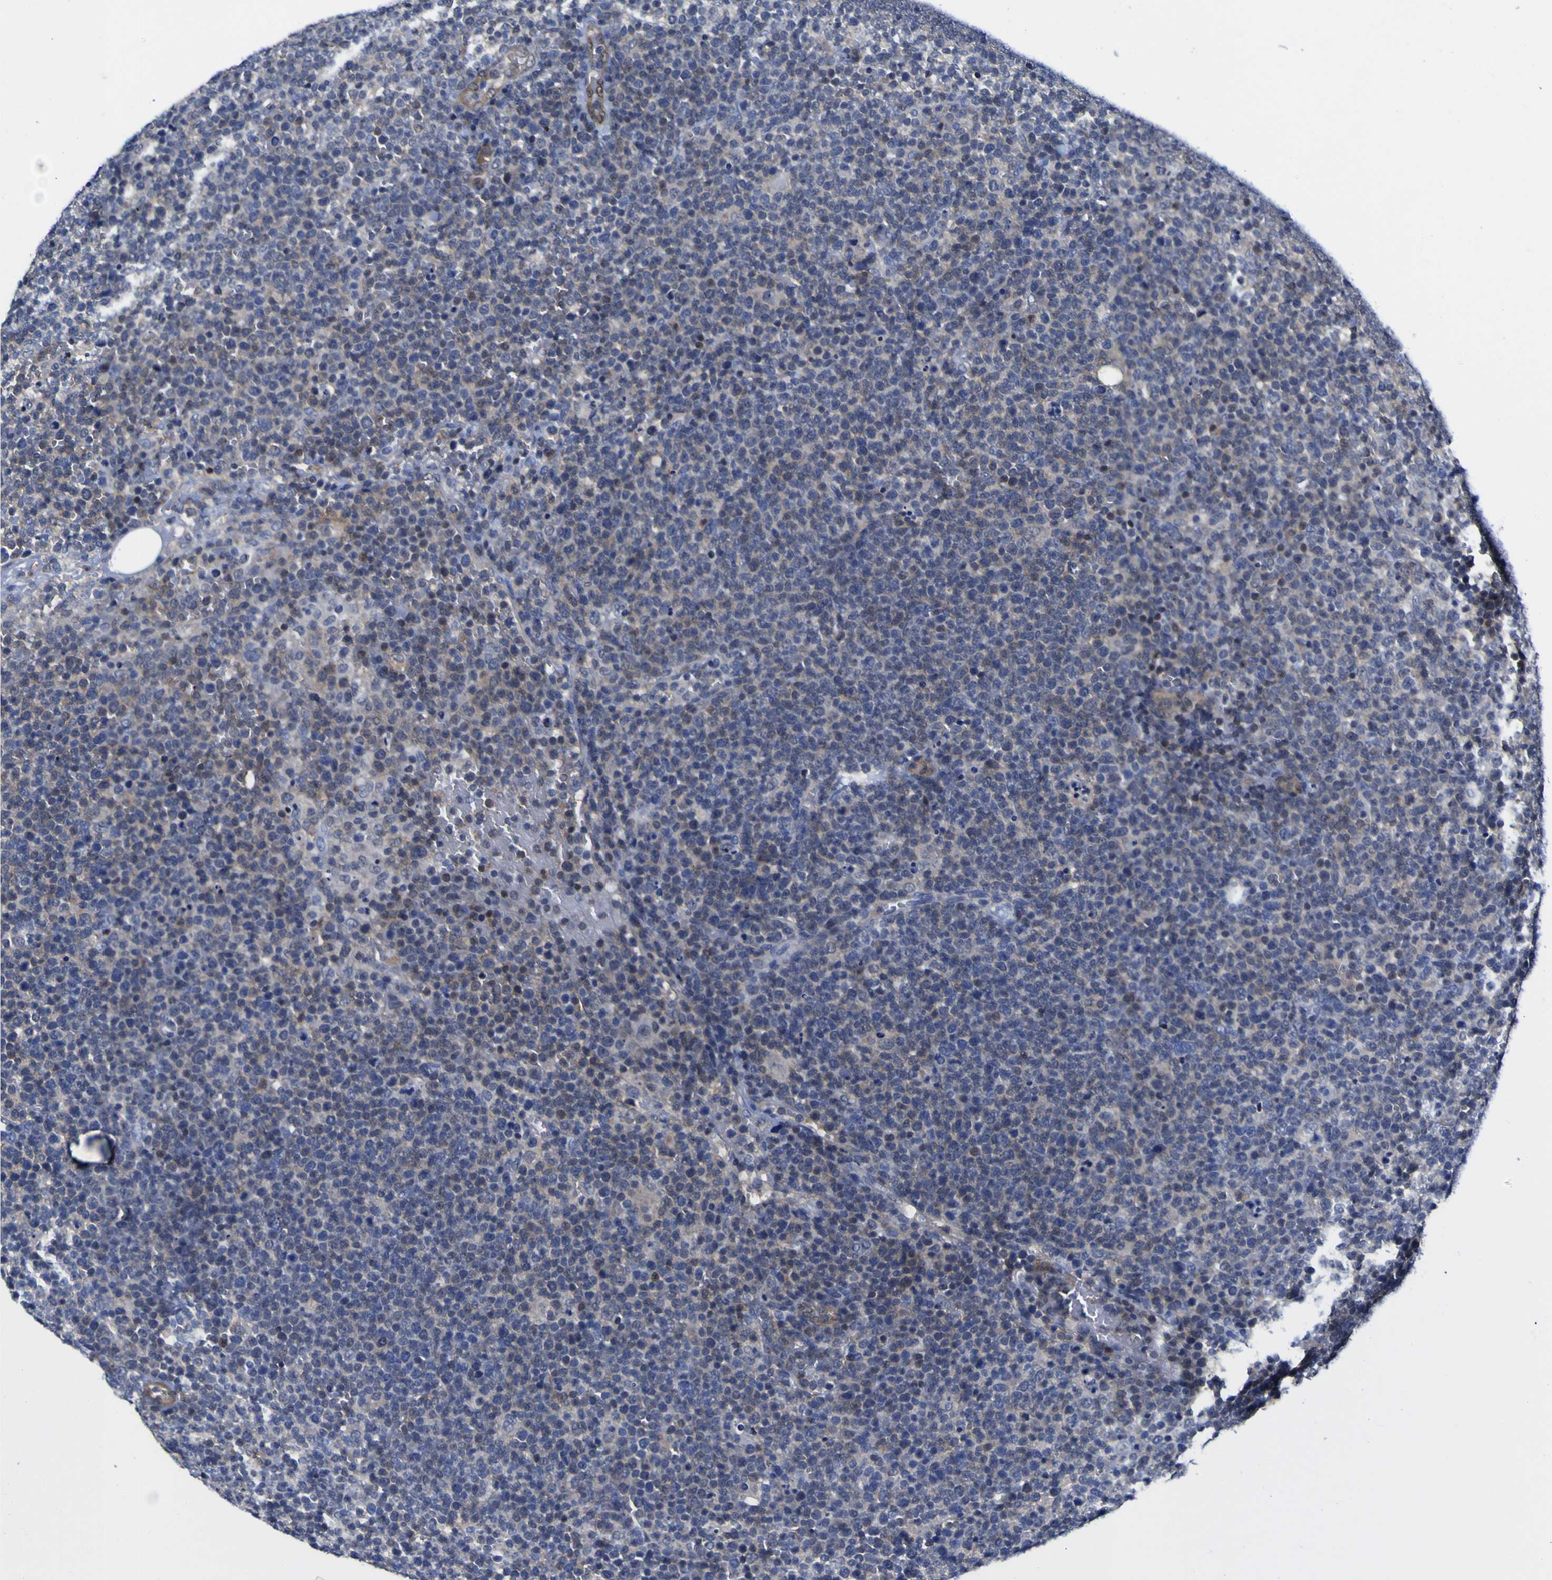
{"staining": {"intensity": "weak", "quantity": "<25%", "location": "cytoplasmic/membranous"}, "tissue": "lymphoma", "cell_type": "Tumor cells", "image_type": "cancer", "snomed": [{"axis": "morphology", "description": "Malignant lymphoma, non-Hodgkin's type, High grade"}, {"axis": "topography", "description": "Lymph node"}], "caption": "High magnification brightfield microscopy of lymphoma stained with DAB (brown) and counterstained with hematoxylin (blue): tumor cells show no significant positivity. (Stains: DAB (3,3'-diaminobenzidine) immunohistochemistry (IHC) with hematoxylin counter stain, Microscopy: brightfield microscopy at high magnification).", "gene": "CASP6", "patient": {"sex": "male", "age": 61}}